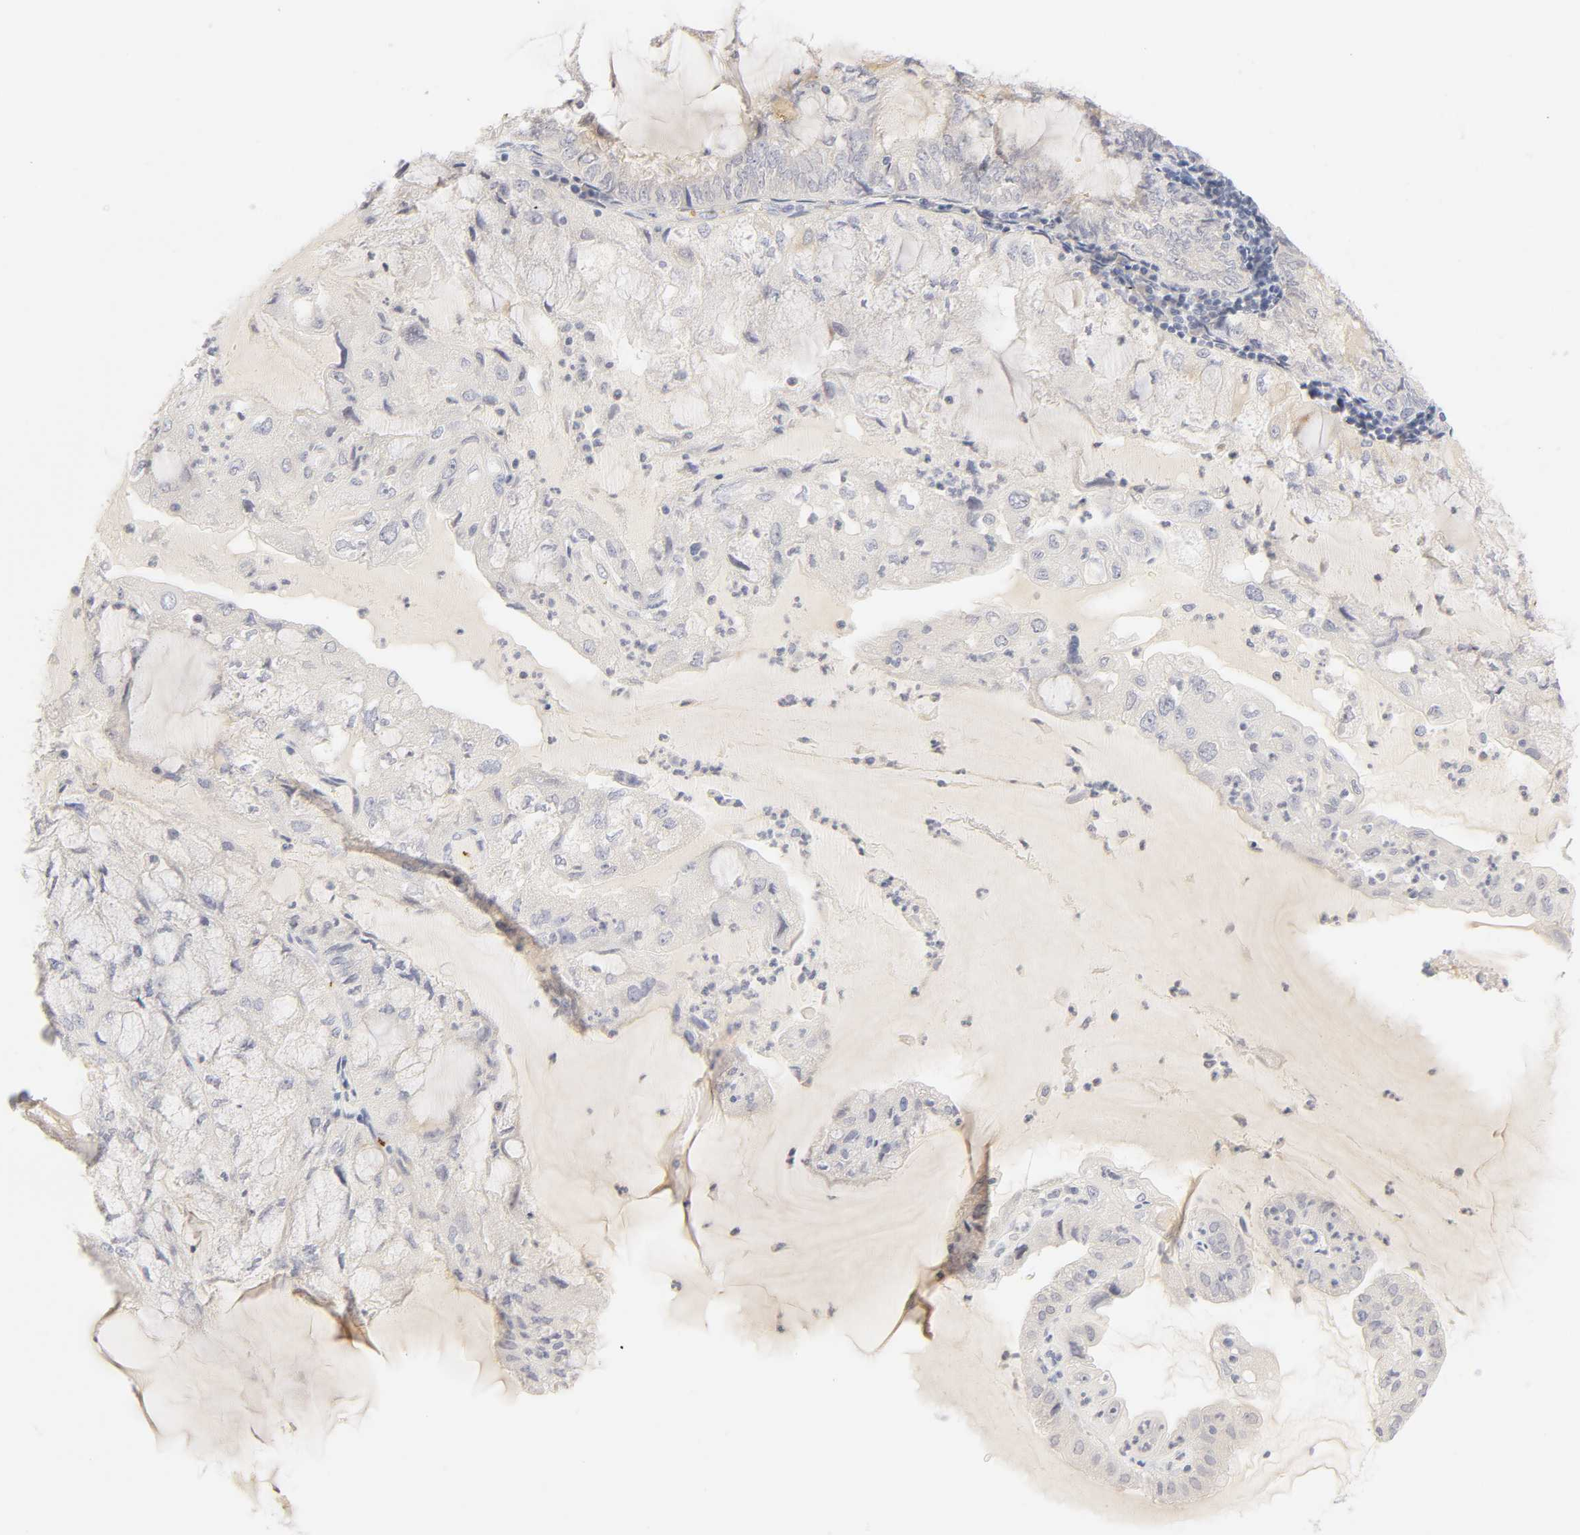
{"staining": {"intensity": "moderate", "quantity": "<25%", "location": "cytoplasmic/membranous"}, "tissue": "endometrial cancer", "cell_type": "Tumor cells", "image_type": "cancer", "snomed": [{"axis": "morphology", "description": "Adenocarcinoma, NOS"}, {"axis": "topography", "description": "Endometrium"}], "caption": "Endometrial cancer (adenocarcinoma) stained with DAB IHC shows low levels of moderate cytoplasmic/membranous expression in approximately <25% of tumor cells.", "gene": "CYP4B1", "patient": {"sex": "female", "age": 81}}